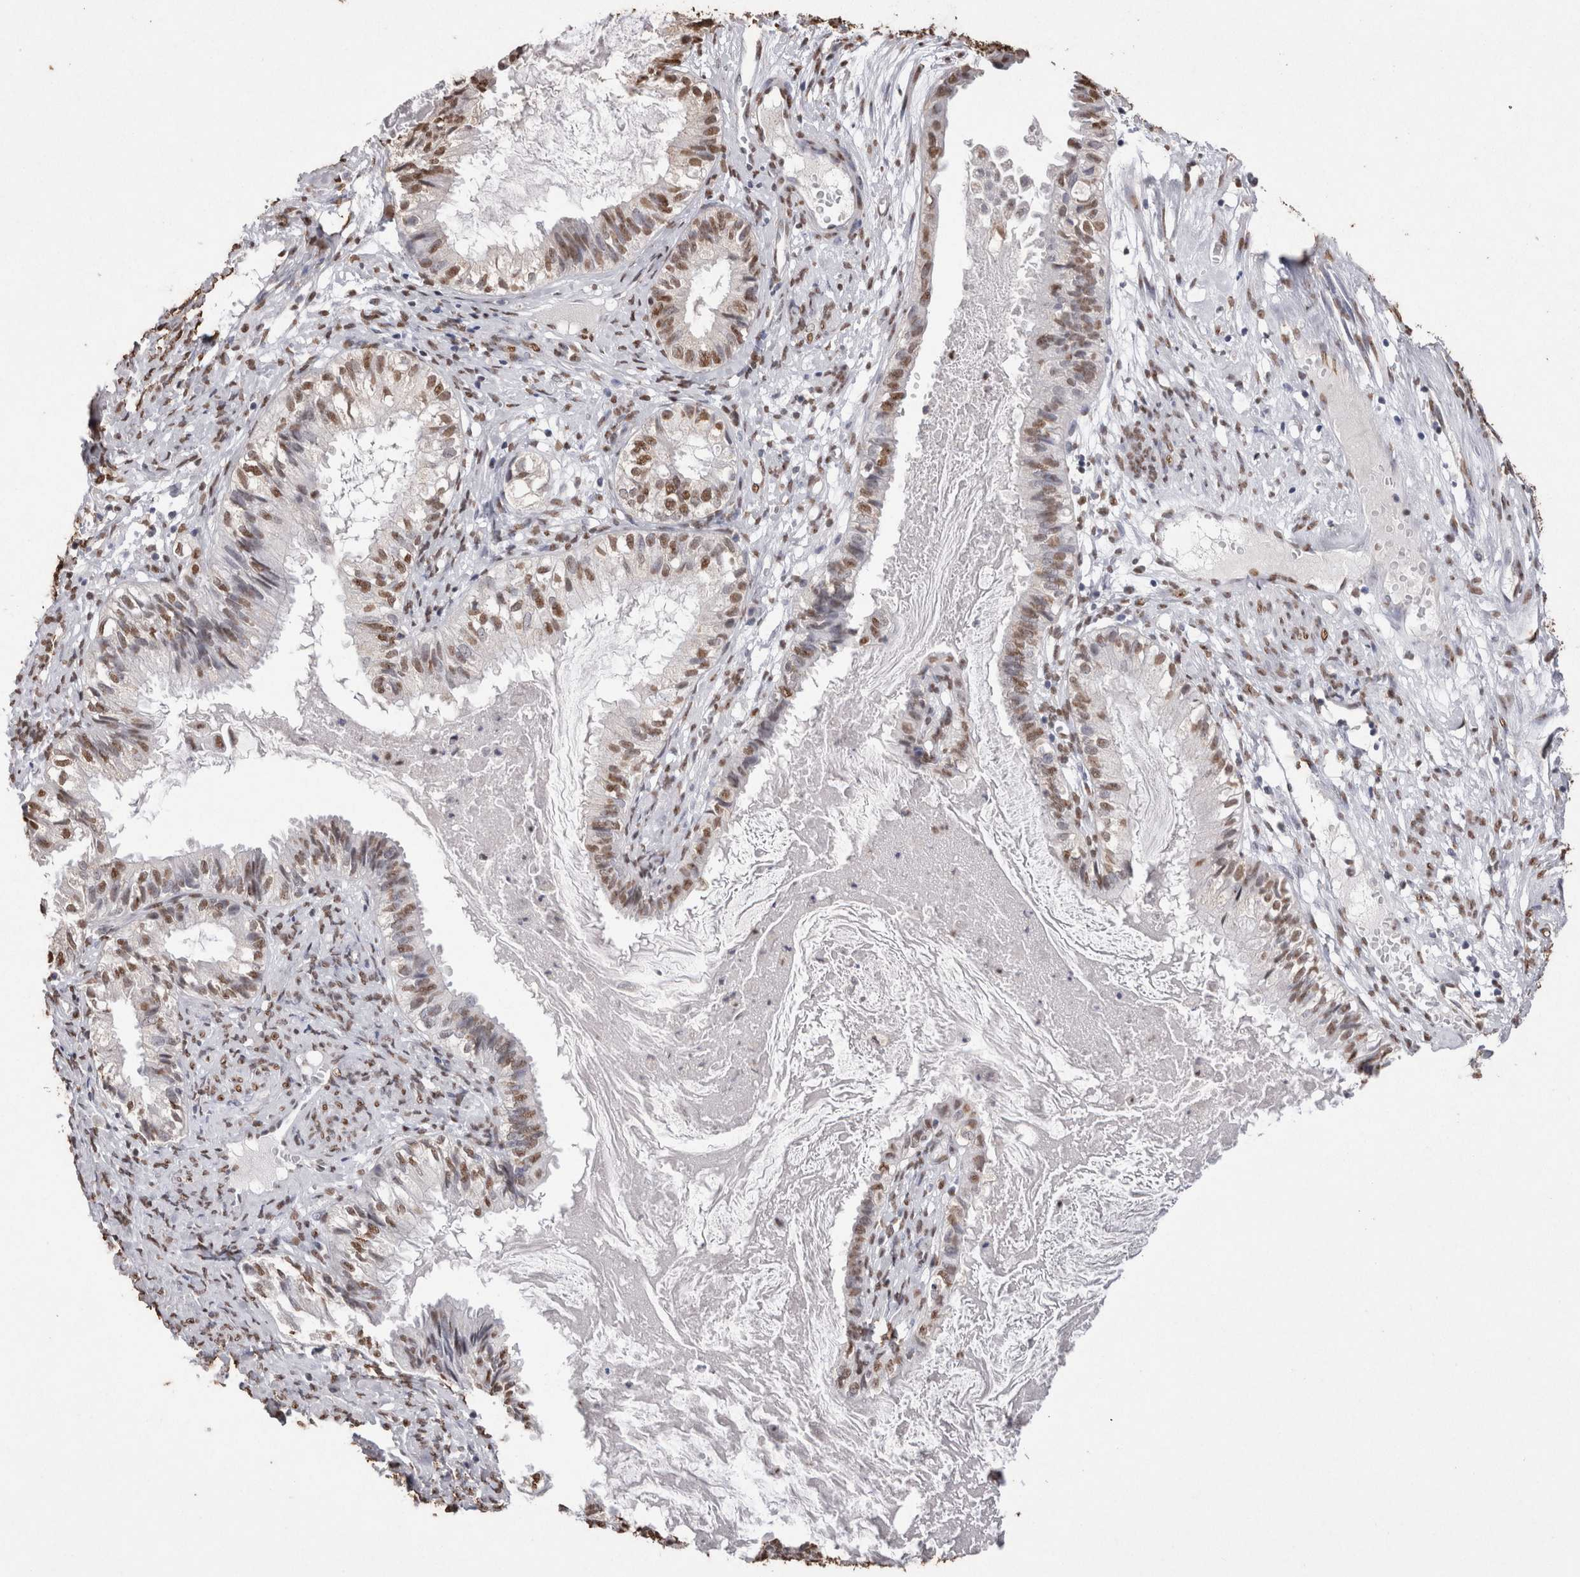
{"staining": {"intensity": "moderate", "quantity": "25%-75%", "location": "nuclear"}, "tissue": "cervical cancer", "cell_type": "Tumor cells", "image_type": "cancer", "snomed": [{"axis": "morphology", "description": "Normal tissue, NOS"}, {"axis": "morphology", "description": "Adenocarcinoma, NOS"}, {"axis": "topography", "description": "Cervix"}, {"axis": "topography", "description": "Endometrium"}], "caption": "Immunohistochemical staining of adenocarcinoma (cervical) shows moderate nuclear protein staining in approximately 25%-75% of tumor cells.", "gene": "NTHL1", "patient": {"sex": "female", "age": 86}}